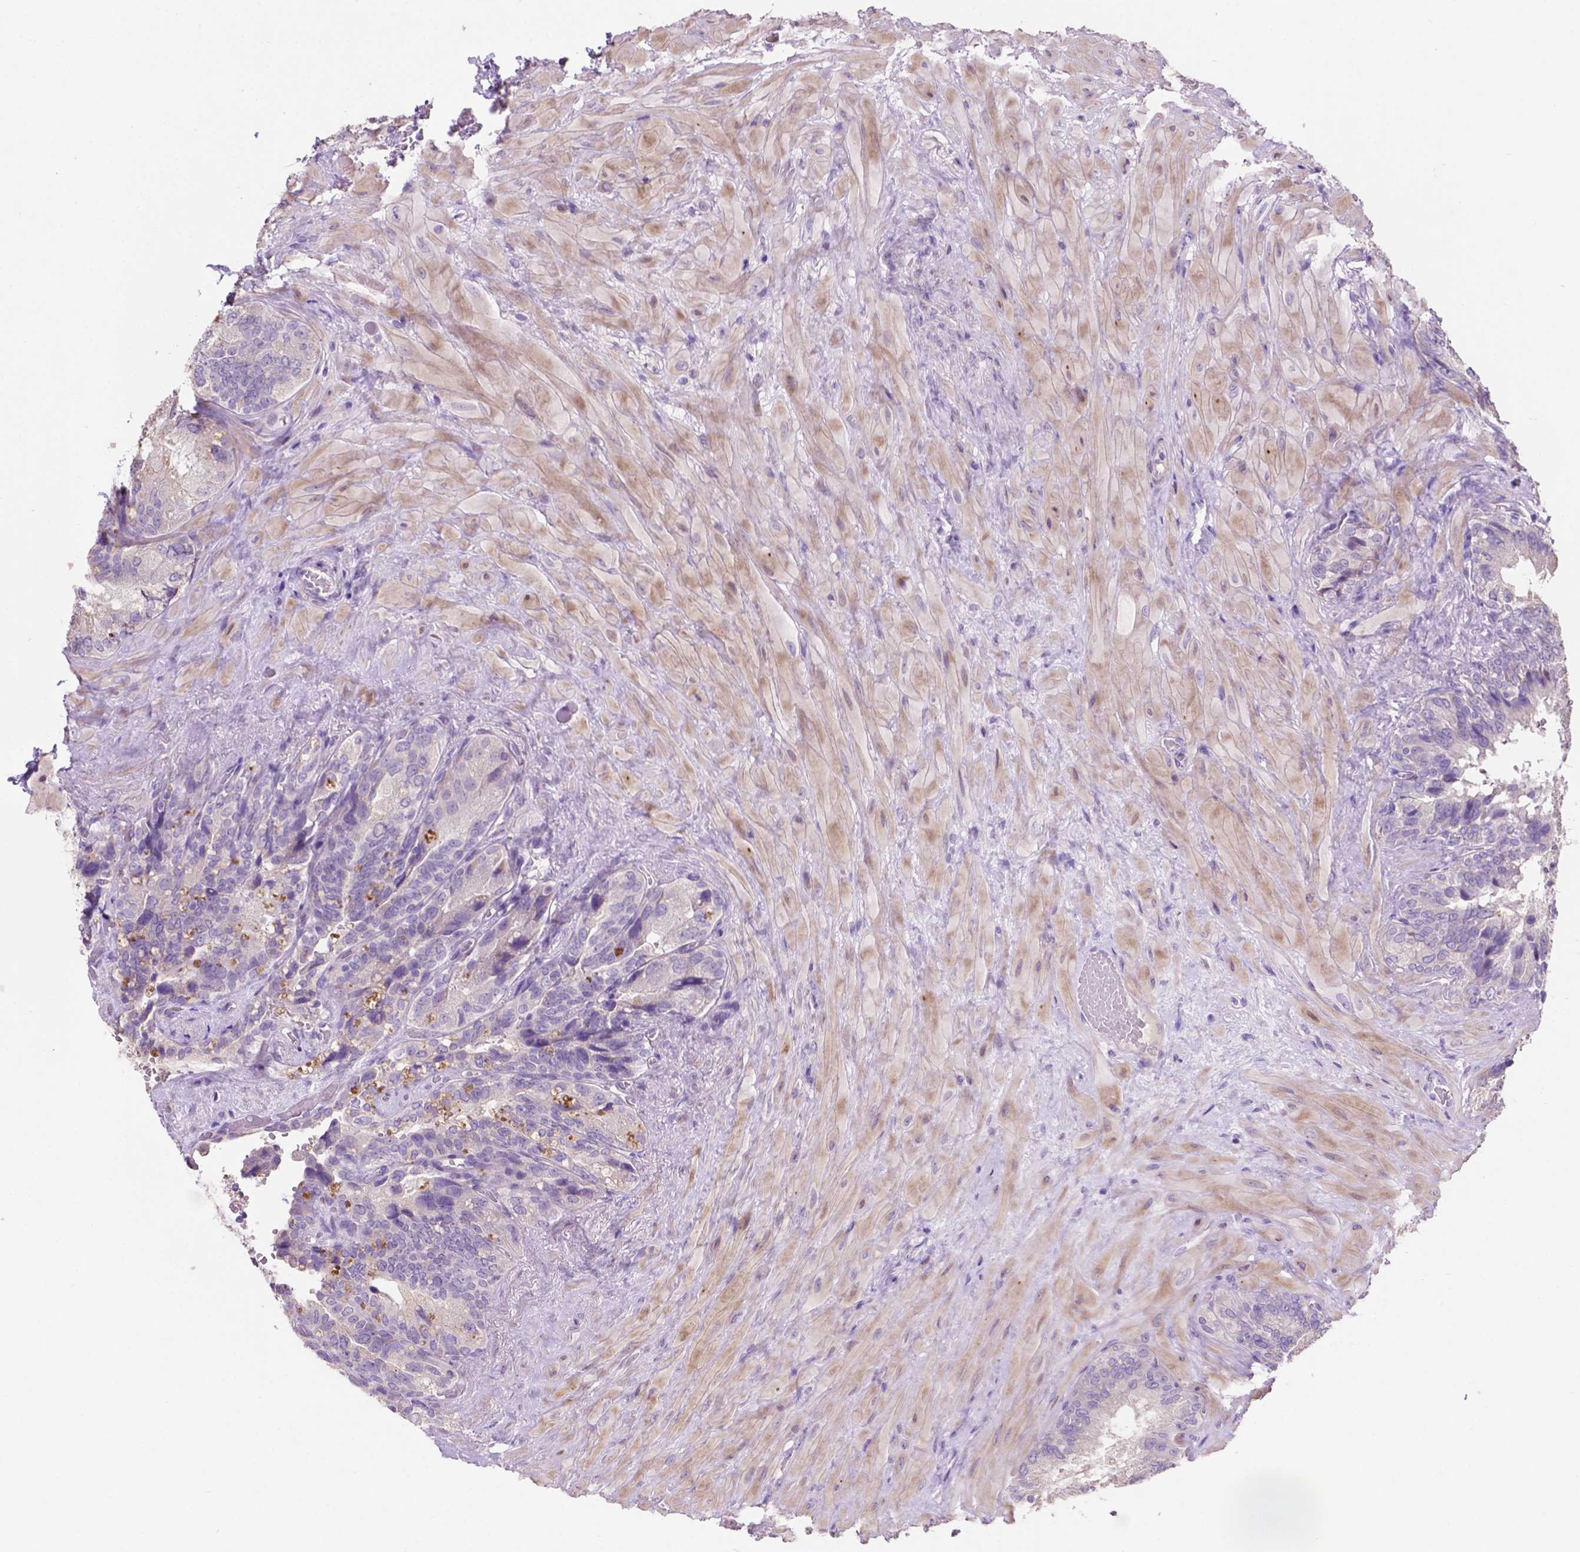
{"staining": {"intensity": "negative", "quantity": "none", "location": "none"}, "tissue": "seminal vesicle", "cell_type": "Glandular cells", "image_type": "normal", "snomed": [{"axis": "morphology", "description": "Normal tissue, NOS"}, {"axis": "topography", "description": "Seminal veicle"}], "caption": "Human seminal vesicle stained for a protein using immunohistochemistry (IHC) demonstrates no expression in glandular cells.", "gene": "CLDN17", "patient": {"sex": "male", "age": 69}}